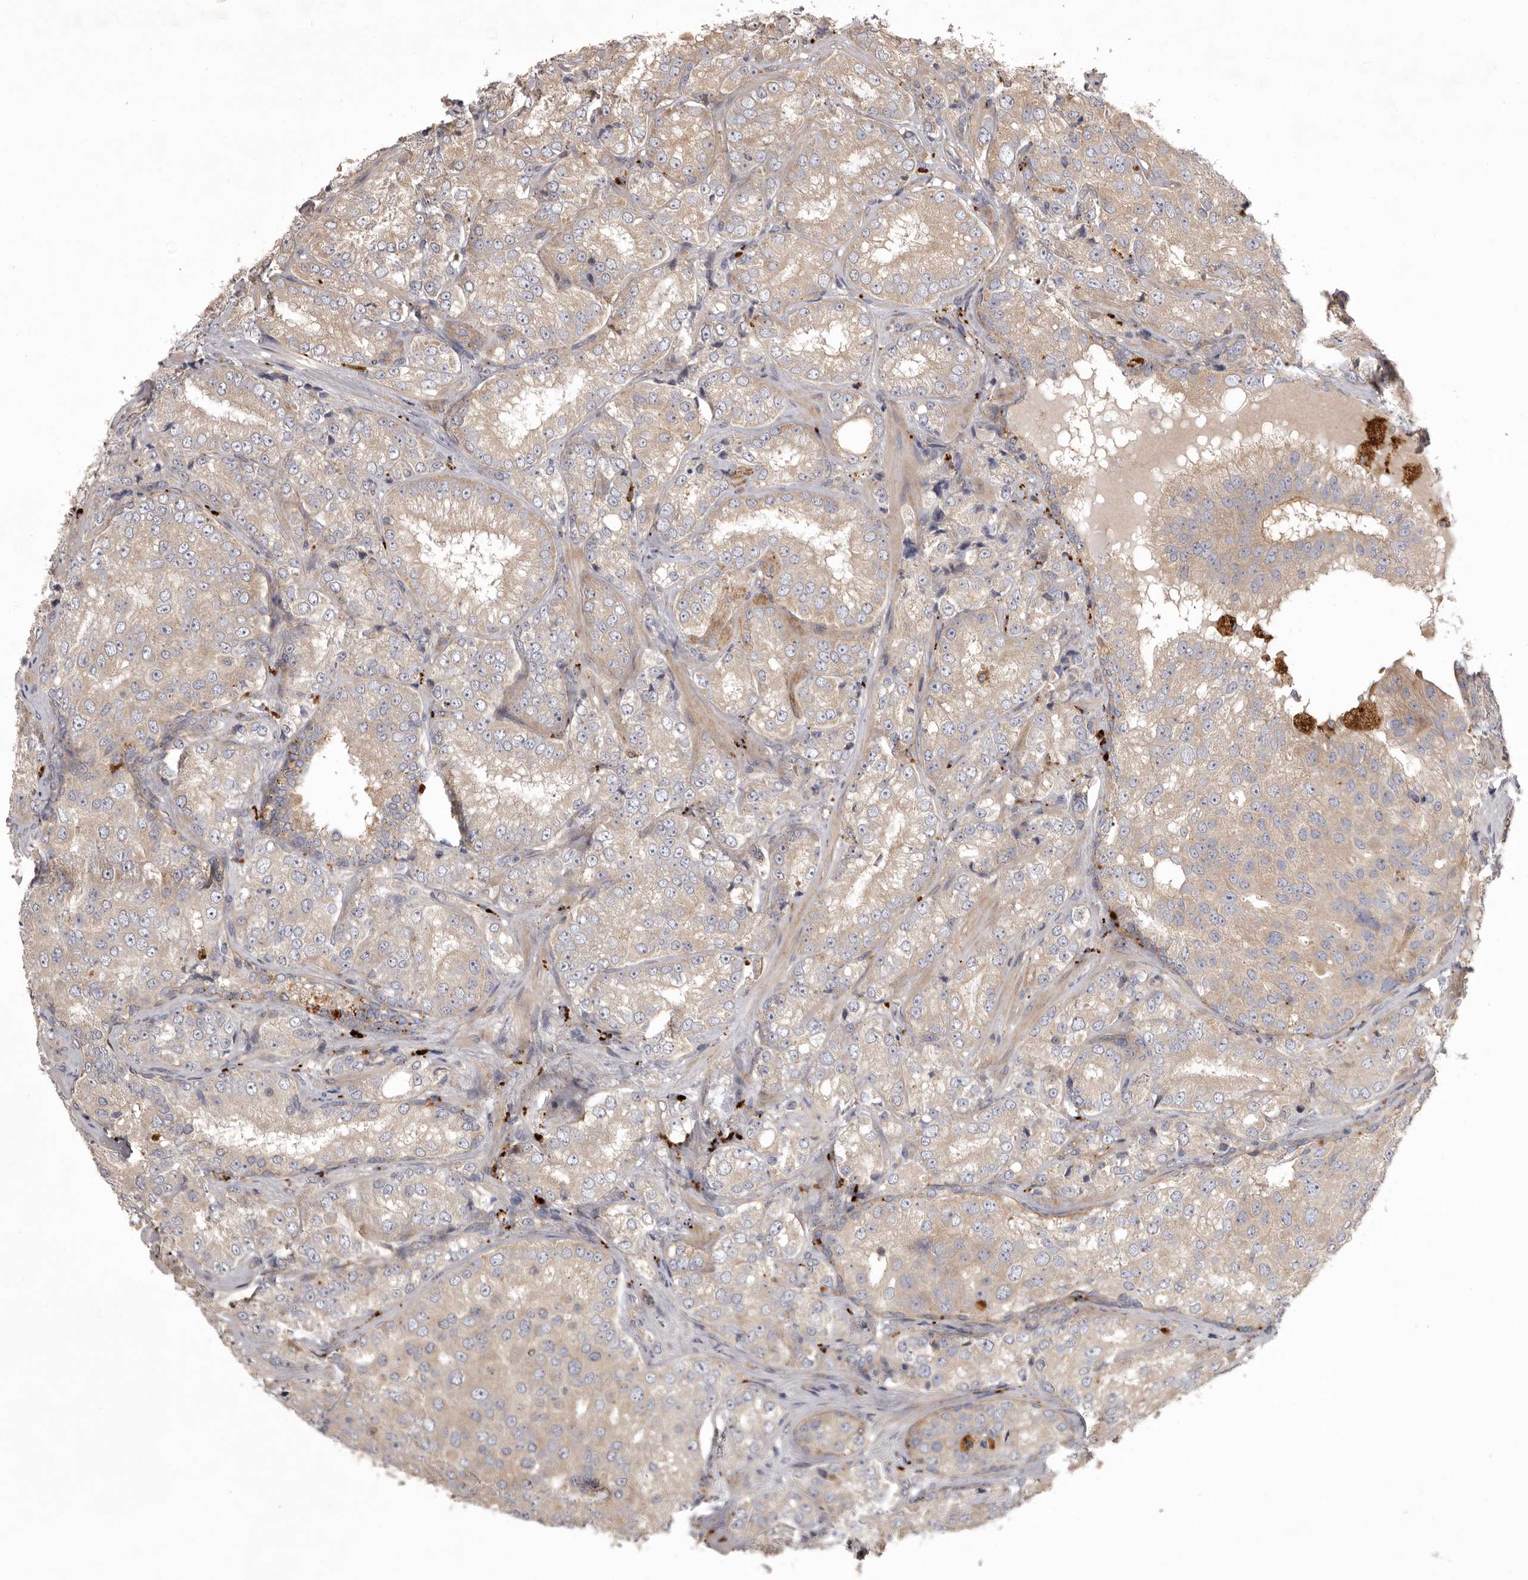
{"staining": {"intensity": "weak", "quantity": ">75%", "location": "cytoplasmic/membranous"}, "tissue": "prostate cancer", "cell_type": "Tumor cells", "image_type": "cancer", "snomed": [{"axis": "morphology", "description": "Adenocarcinoma, High grade"}, {"axis": "topography", "description": "Prostate"}], "caption": "Human prostate cancer stained for a protein (brown) reveals weak cytoplasmic/membranous positive staining in approximately >75% of tumor cells.", "gene": "WDR47", "patient": {"sex": "male", "age": 58}}